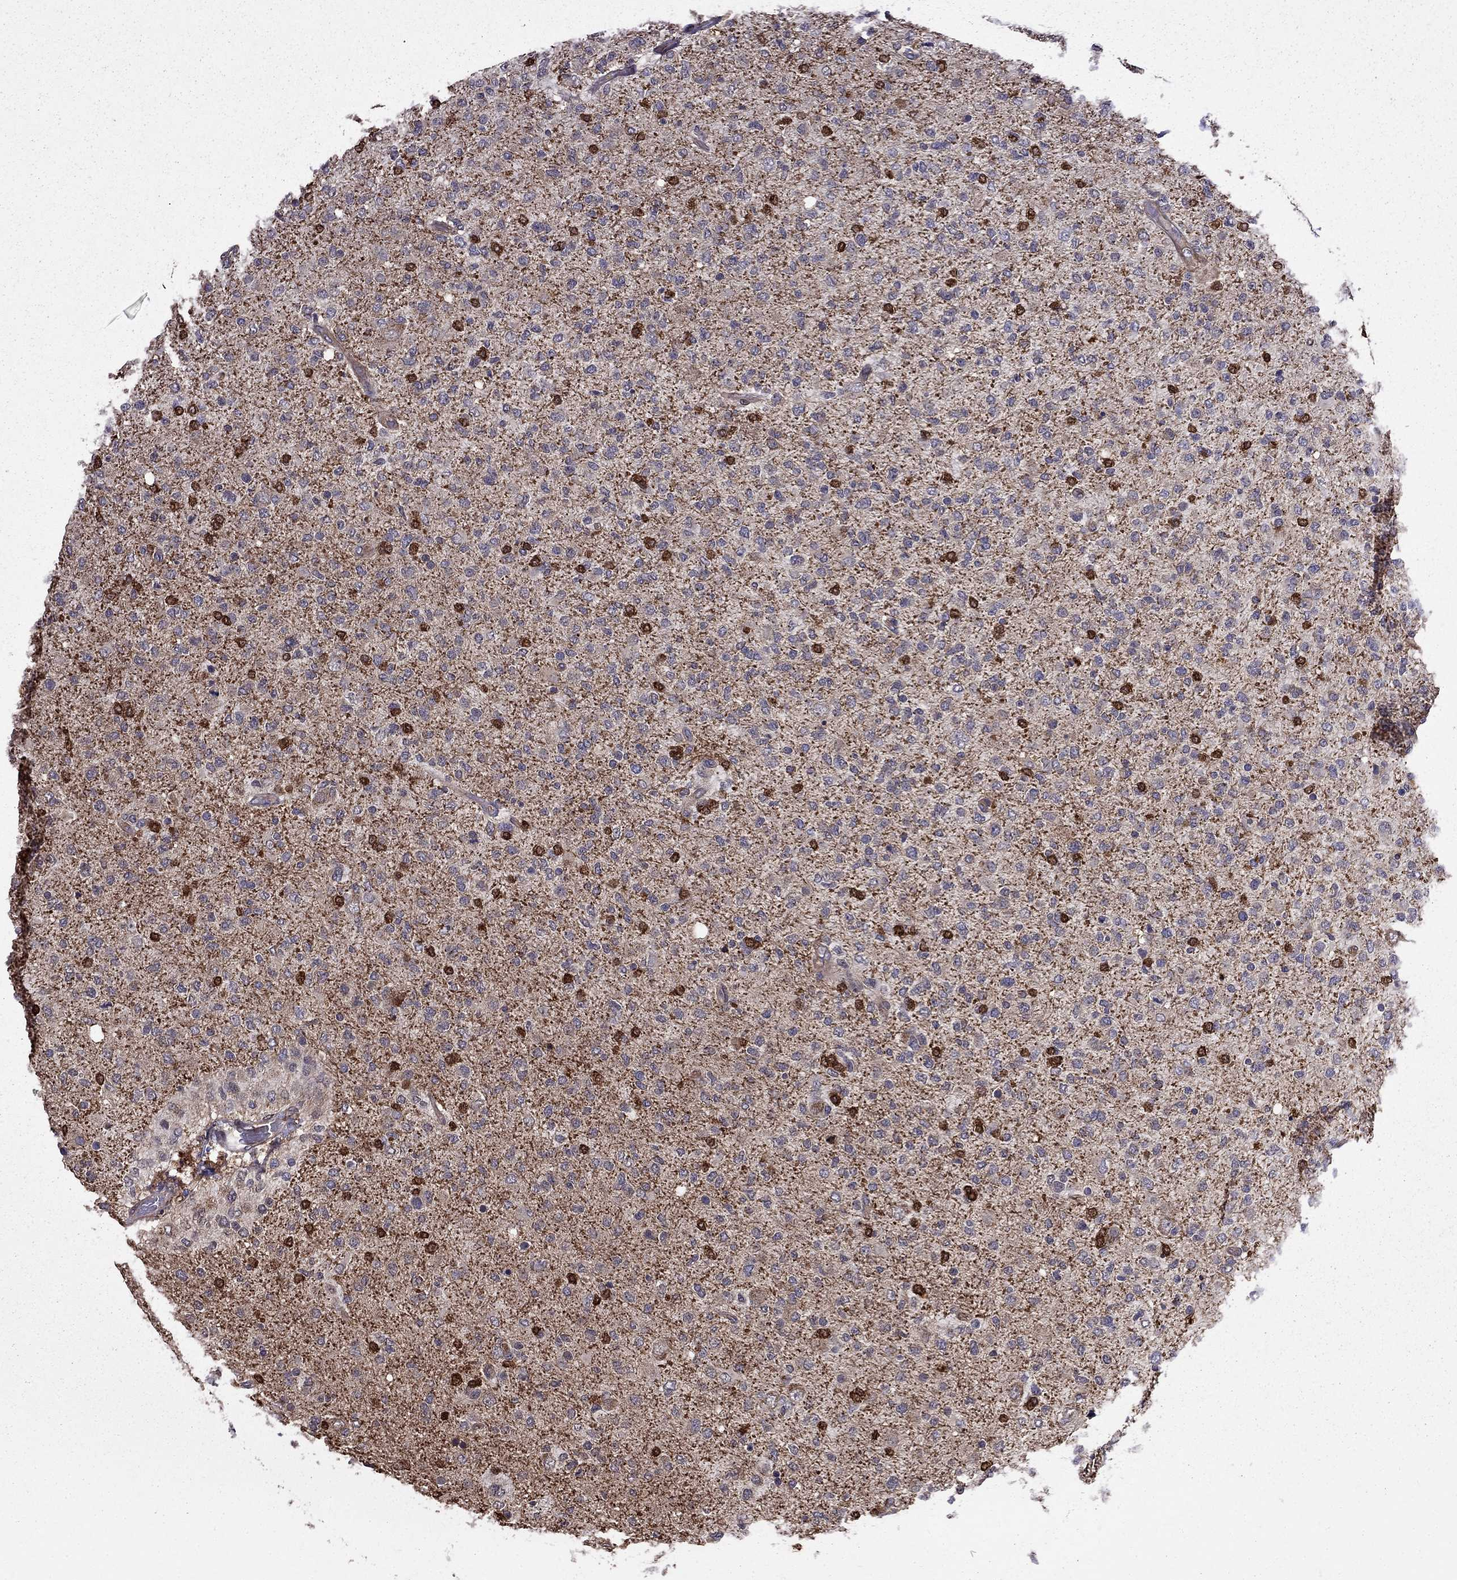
{"staining": {"intensity": "strong", "quantity": "<25%", "location": "cytoplasmic/membranous"}, "tissue": "glioma", "cell_type": "Tumor cells", "image_type": "cancer", "snomed": [{"axis": "morphology", "description": "Glioma, malignant, High grade"}, {"axis": "topography", "description": "Cerebral cortex"}], "caption": "The photomicrograph reveals staining of malignant high-grade glioma, revealing strong cytoplasmic/membranous protein expression (brown color) within tumor cells.", "gene": "ITGB1", "patient": {"sex": "male", "age": 70}}